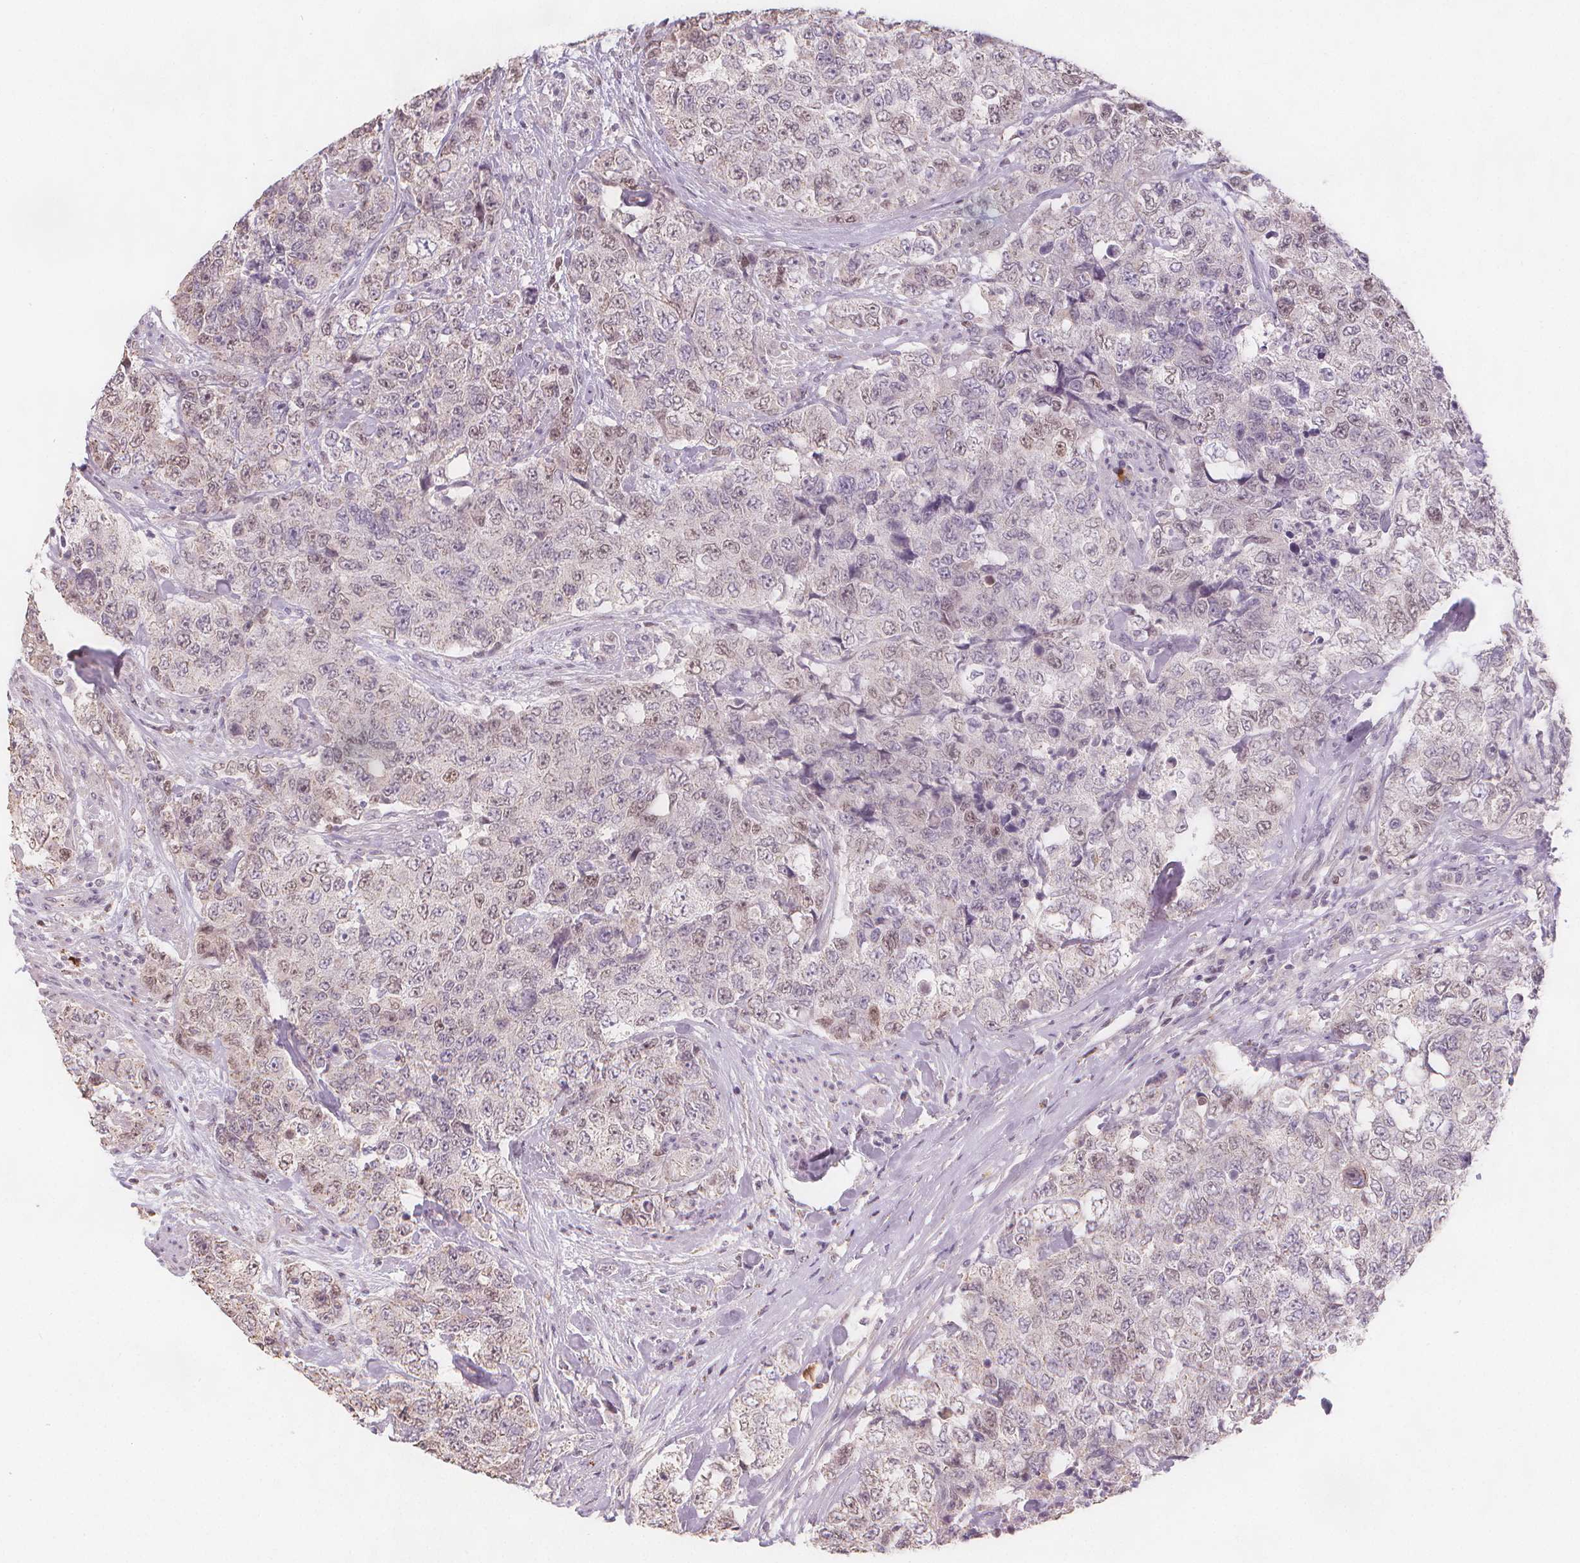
{"staining": {"intensity": "weak", "quantity": "<25%", "location": "nuclear"}, "tissue": "urothelial cancer", "cell_type": "Tumor cells", "image_type": "cancer", "snomed": [{"axis": "morphology", "description": "Urothelial carcinoma, High grade"}, {"axis": "topography", "description": "Urinary bladder"}], "caption": "Immunohistochemistry (IHC) of human high-grade urothelial carcinoma displays no staining in tumor cells.", "gene": "TIPIN", "patient": {"sex": "female", "age": 78}}